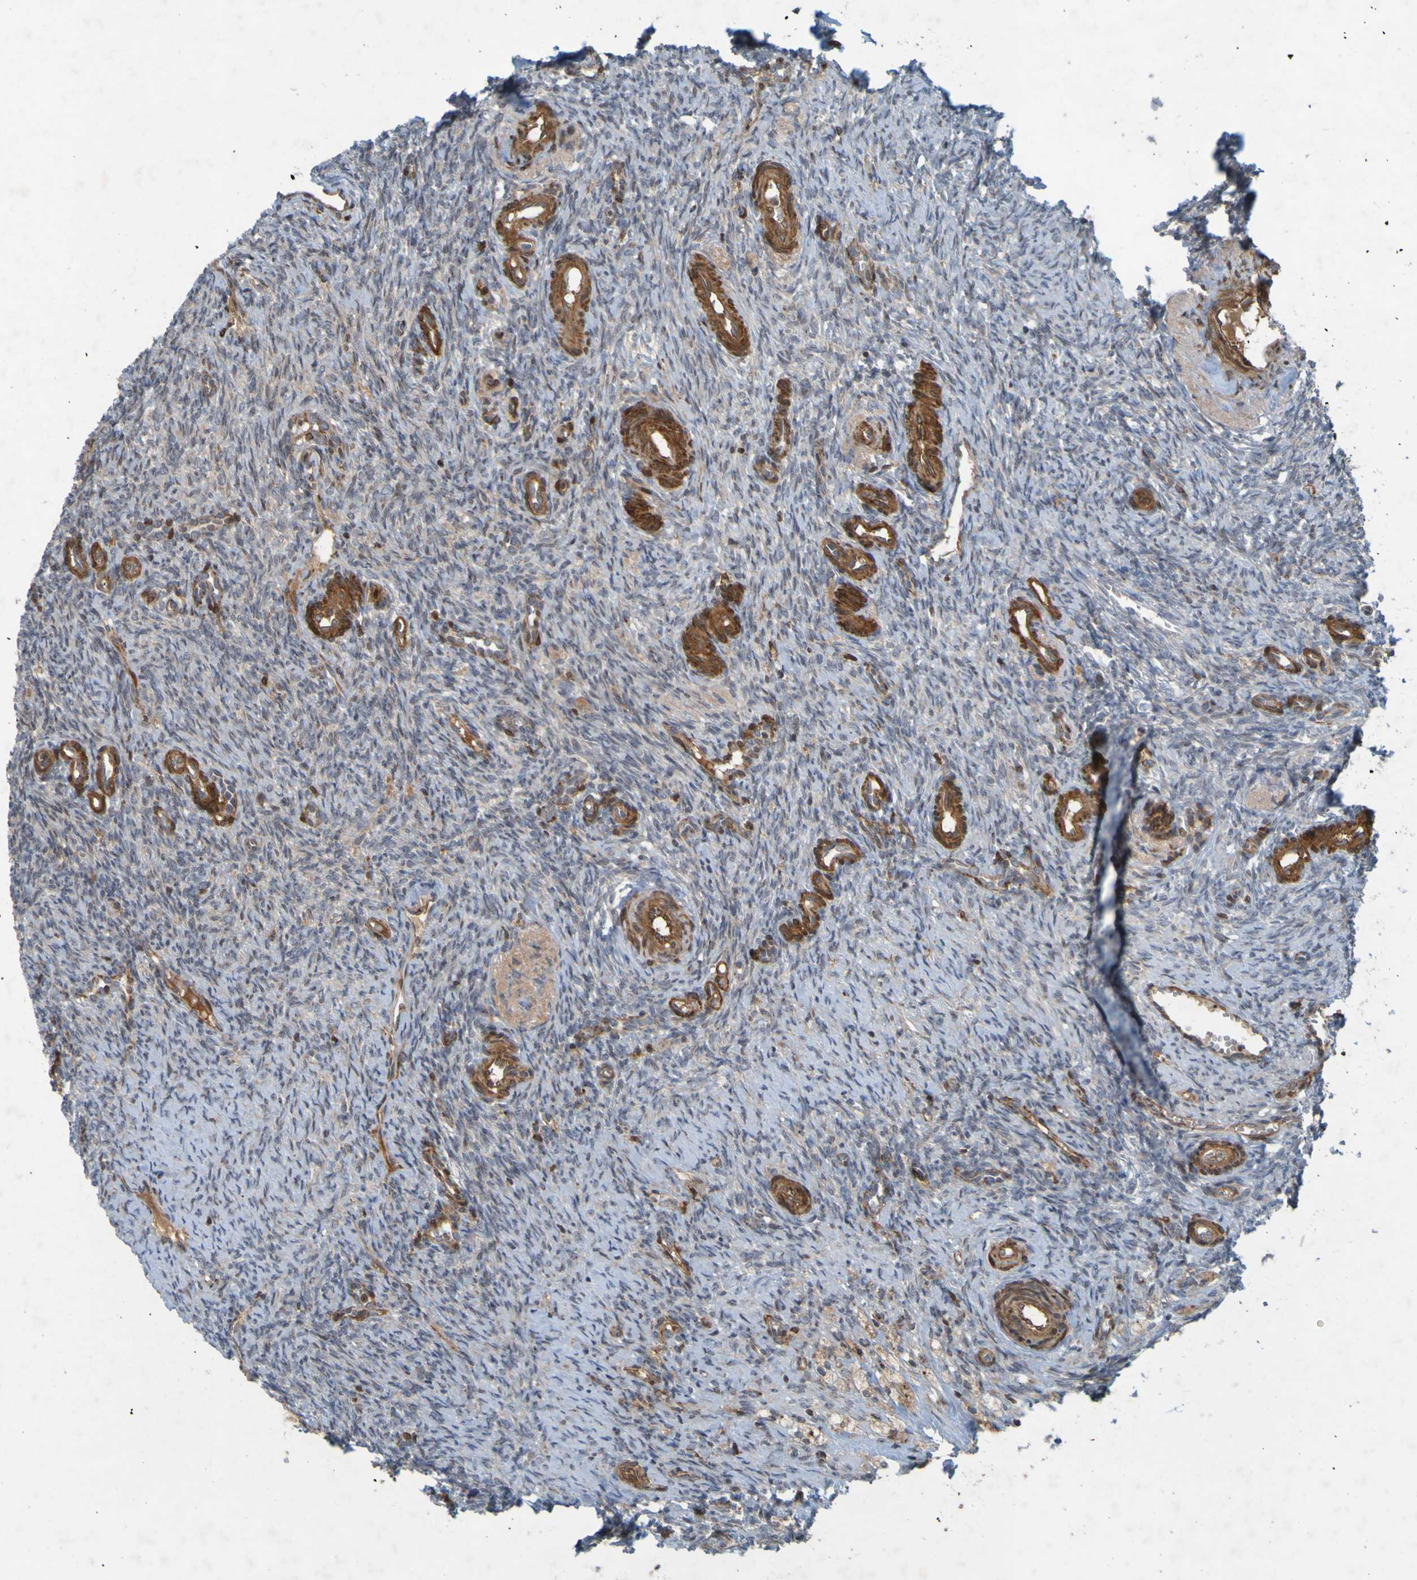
{"staining": {"intensity": "moderate", "quantity": ">75%", "location": "cytoplasmic/membranous"}, "tissue": "ovary", "cell_type": "Follicle cells", "image_type": "normal", "snomed": [{"axis": "morphology", "description": "Normal tissue, NOS"}, {"axis": "topography", "description": "Ovary"}], "caption": "A photomicrograph of ovary stained for a protein reveals moderate cytoplasmic/membranous brown staining in follicle cells.", "gene": "GUCY1A1", "patient": {"sex": "female", "age": 41}}